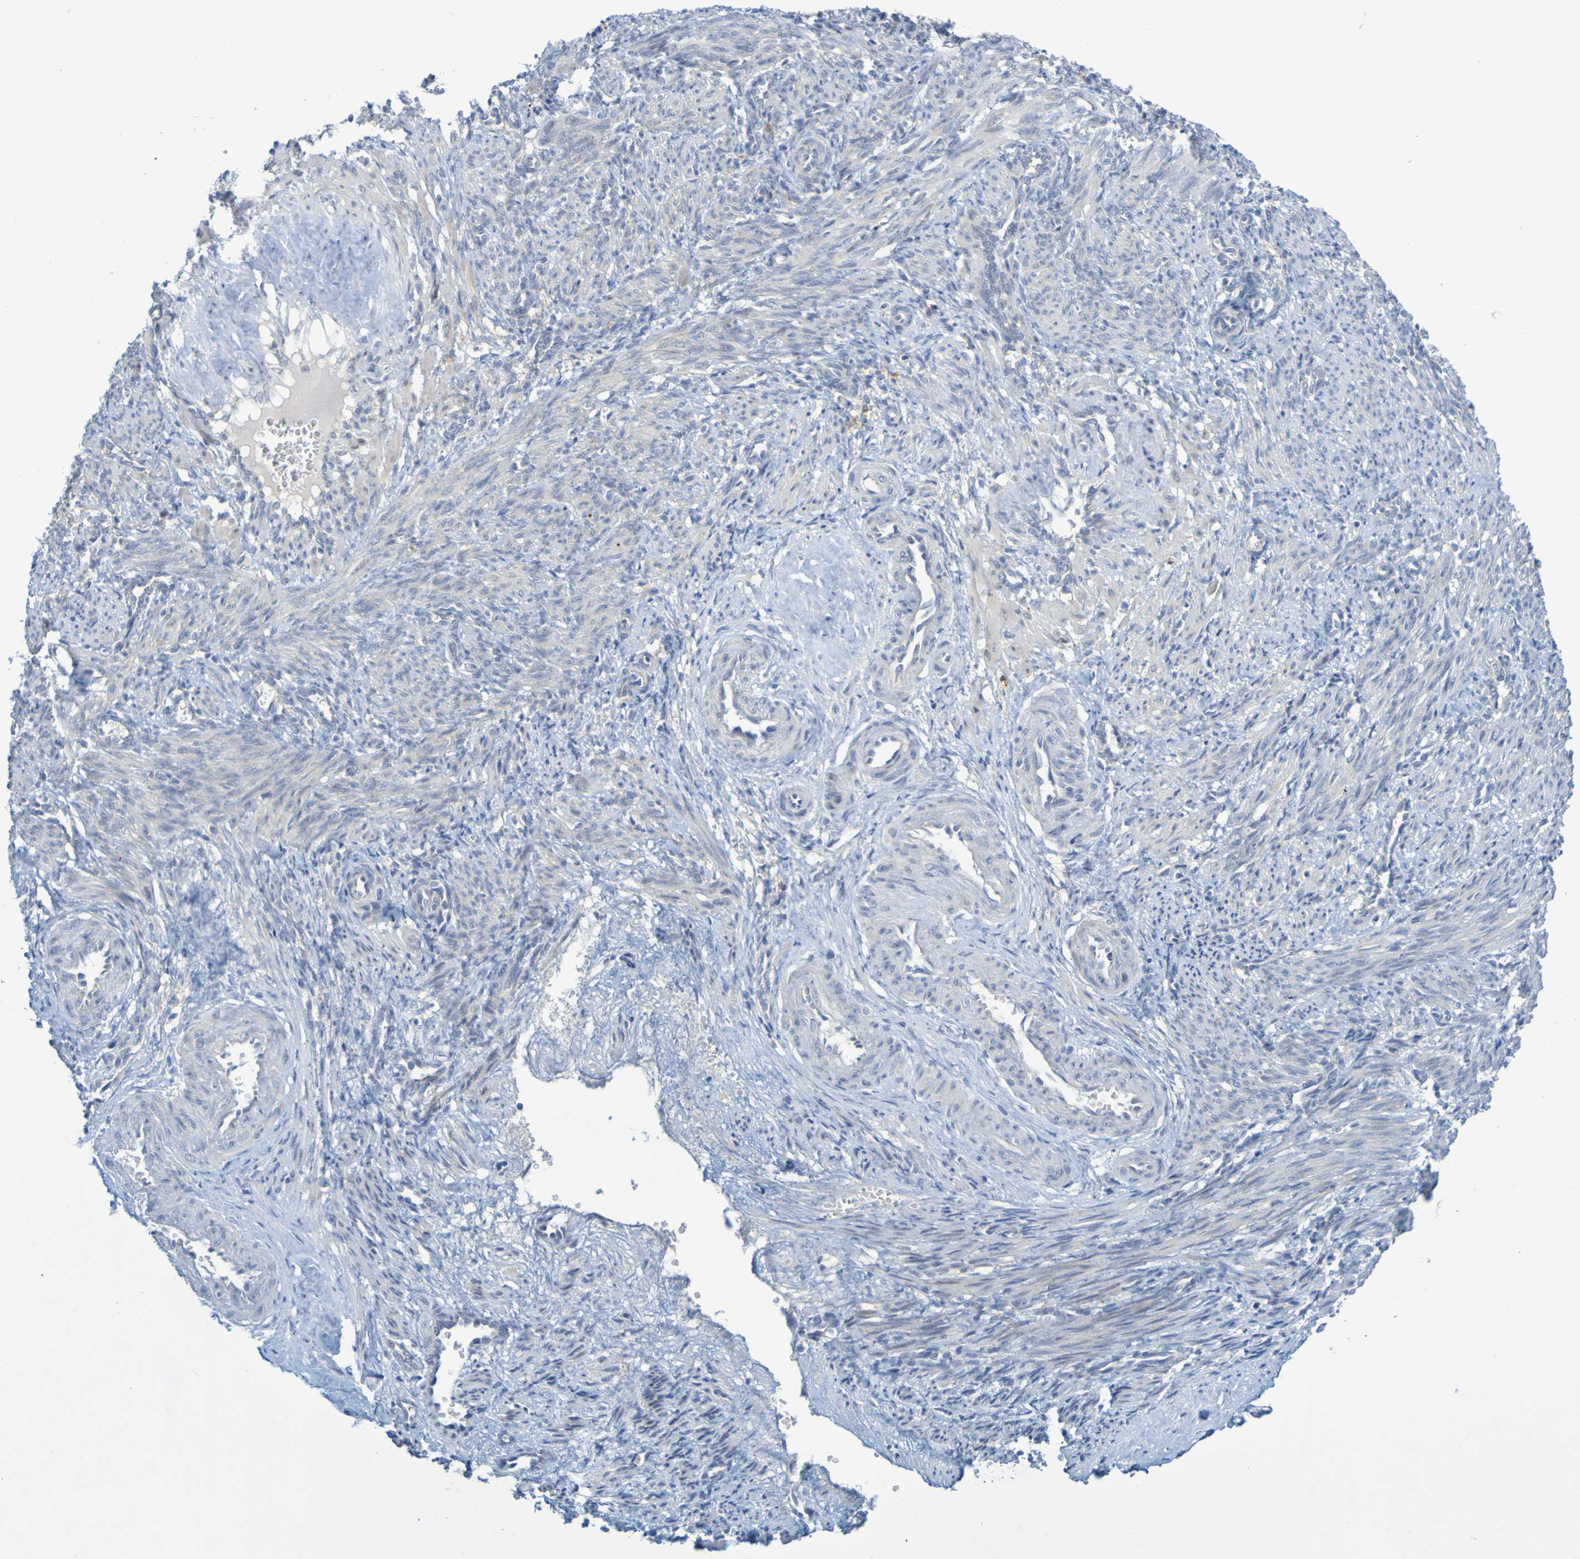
{"staining": {"intensity": "weak", "quantity": "<25%", "location": "cytoplasmic/membranous"}, "tissue": "smooth muscle", "cell_type": "Smooth muscle cells", "image_type": "normal", "snomed": [{"axis": "morphology", "description": "Normal tissue, NOS"}, {"axis": "topography", "description": "Endometrium"}], "caption": "A histopathology image of human smooth muscle is negative for staining in smooth muscle cells. (Stains: DAB immunohistochemistry (IHC) with hematoxylin counter stain, Microscopy: brightfield microscopy at high magnification).", "gene": "LILRB5", "patient": {"sex": "female", "age": 33}}